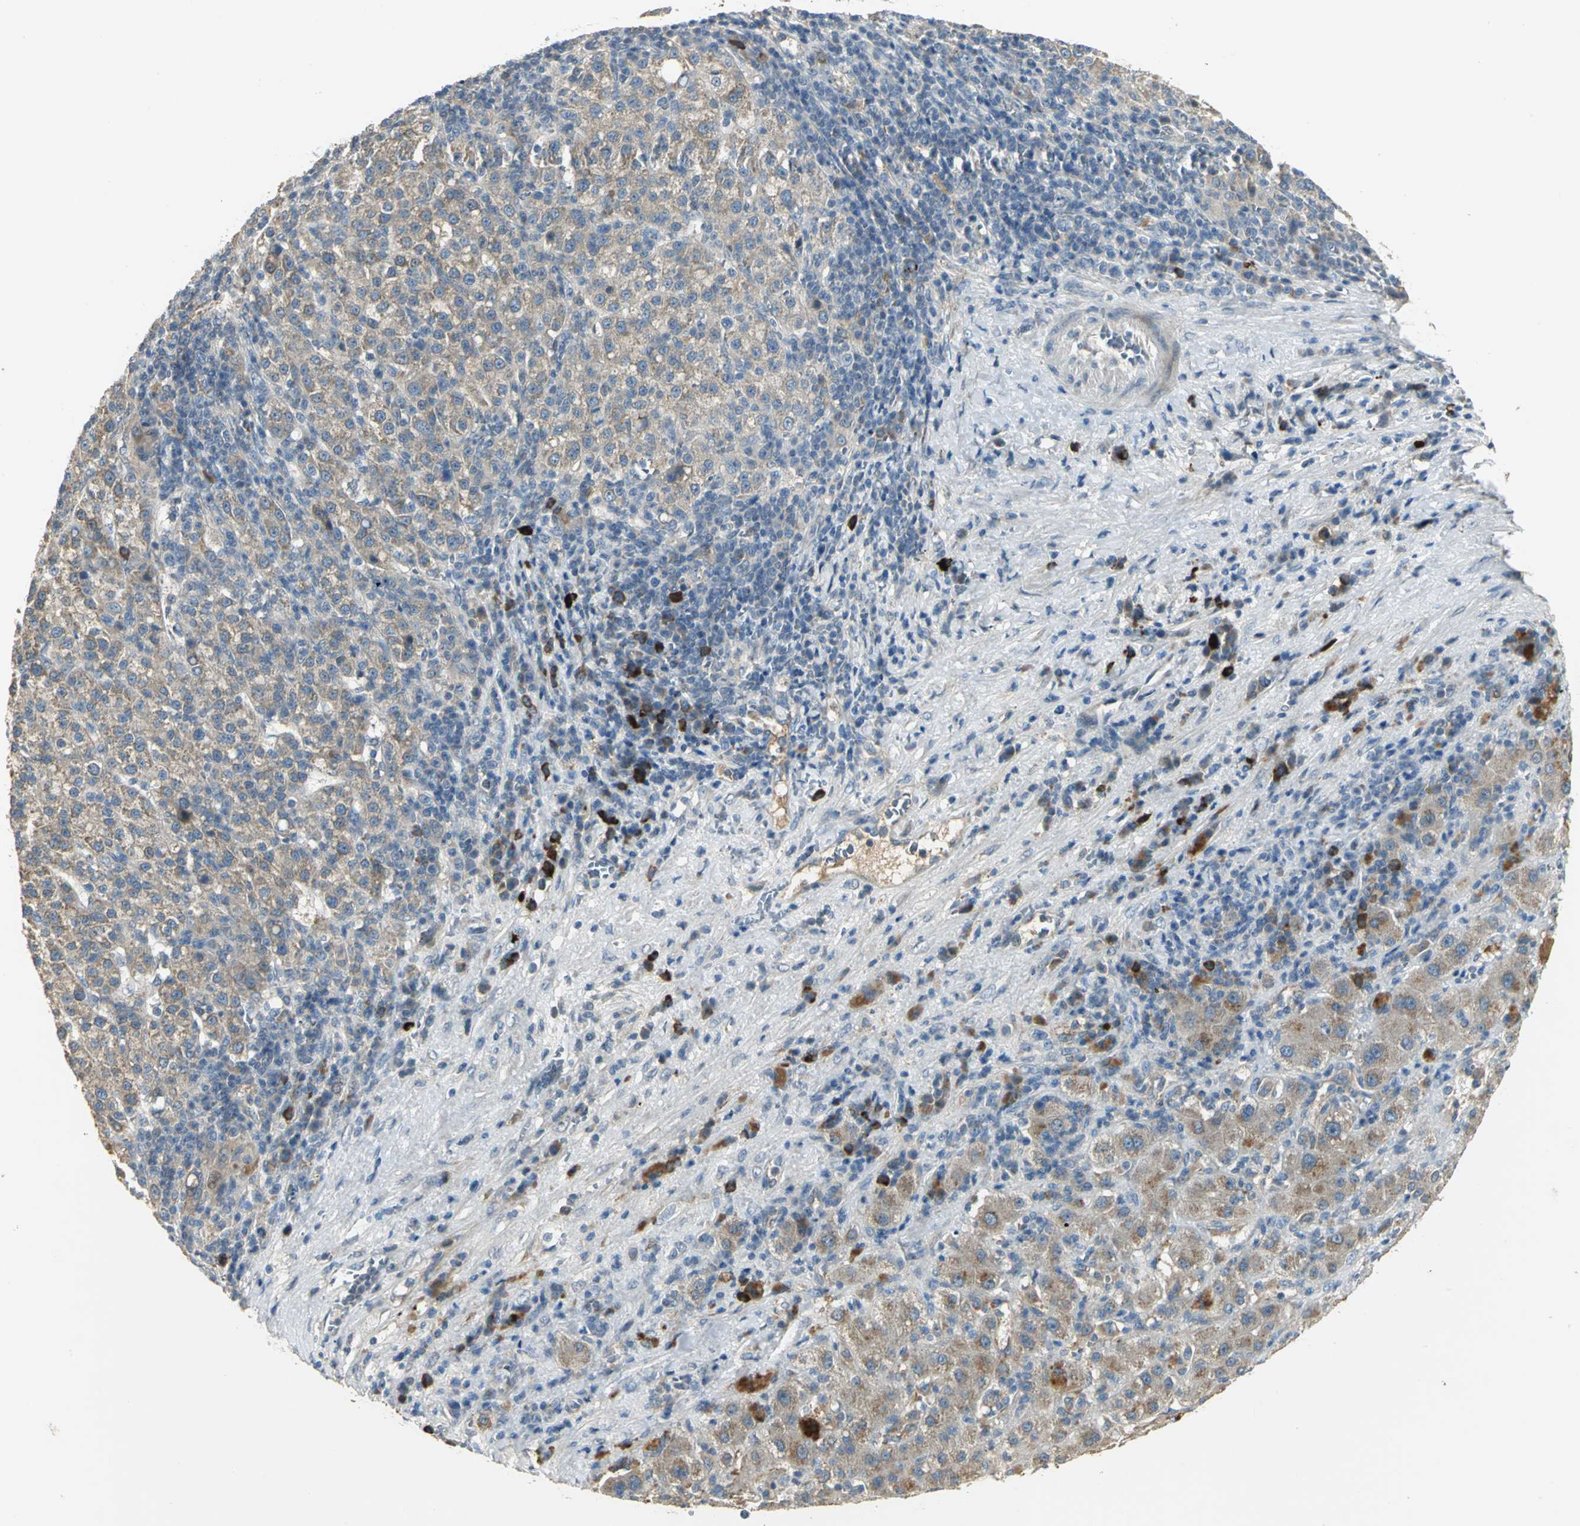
{"staining": {"intensity": "moderate", "quantity": "25%-75%", "location": "cytoplasmic/membranous"}, "tissue": "liver cancer", "cell_type": "Tumor cells", "image_type": "cancer", "snomed": [{"axis": "morphology", "description": "Carcinoma, Hepatocellular, NOS"}, {"axis": "topography", "description": "Liver"}], "caption": "Liver cancer (hepatocellular carcinoma) stained with DAB (3,3'-diaminobenzidine) IHC shows medium levels of moderate cytoplasmic/membranous staining in about 25%-75% of tumor cells.", "gene": "PROC", "patient": {"sex": "female", "age": 58}}